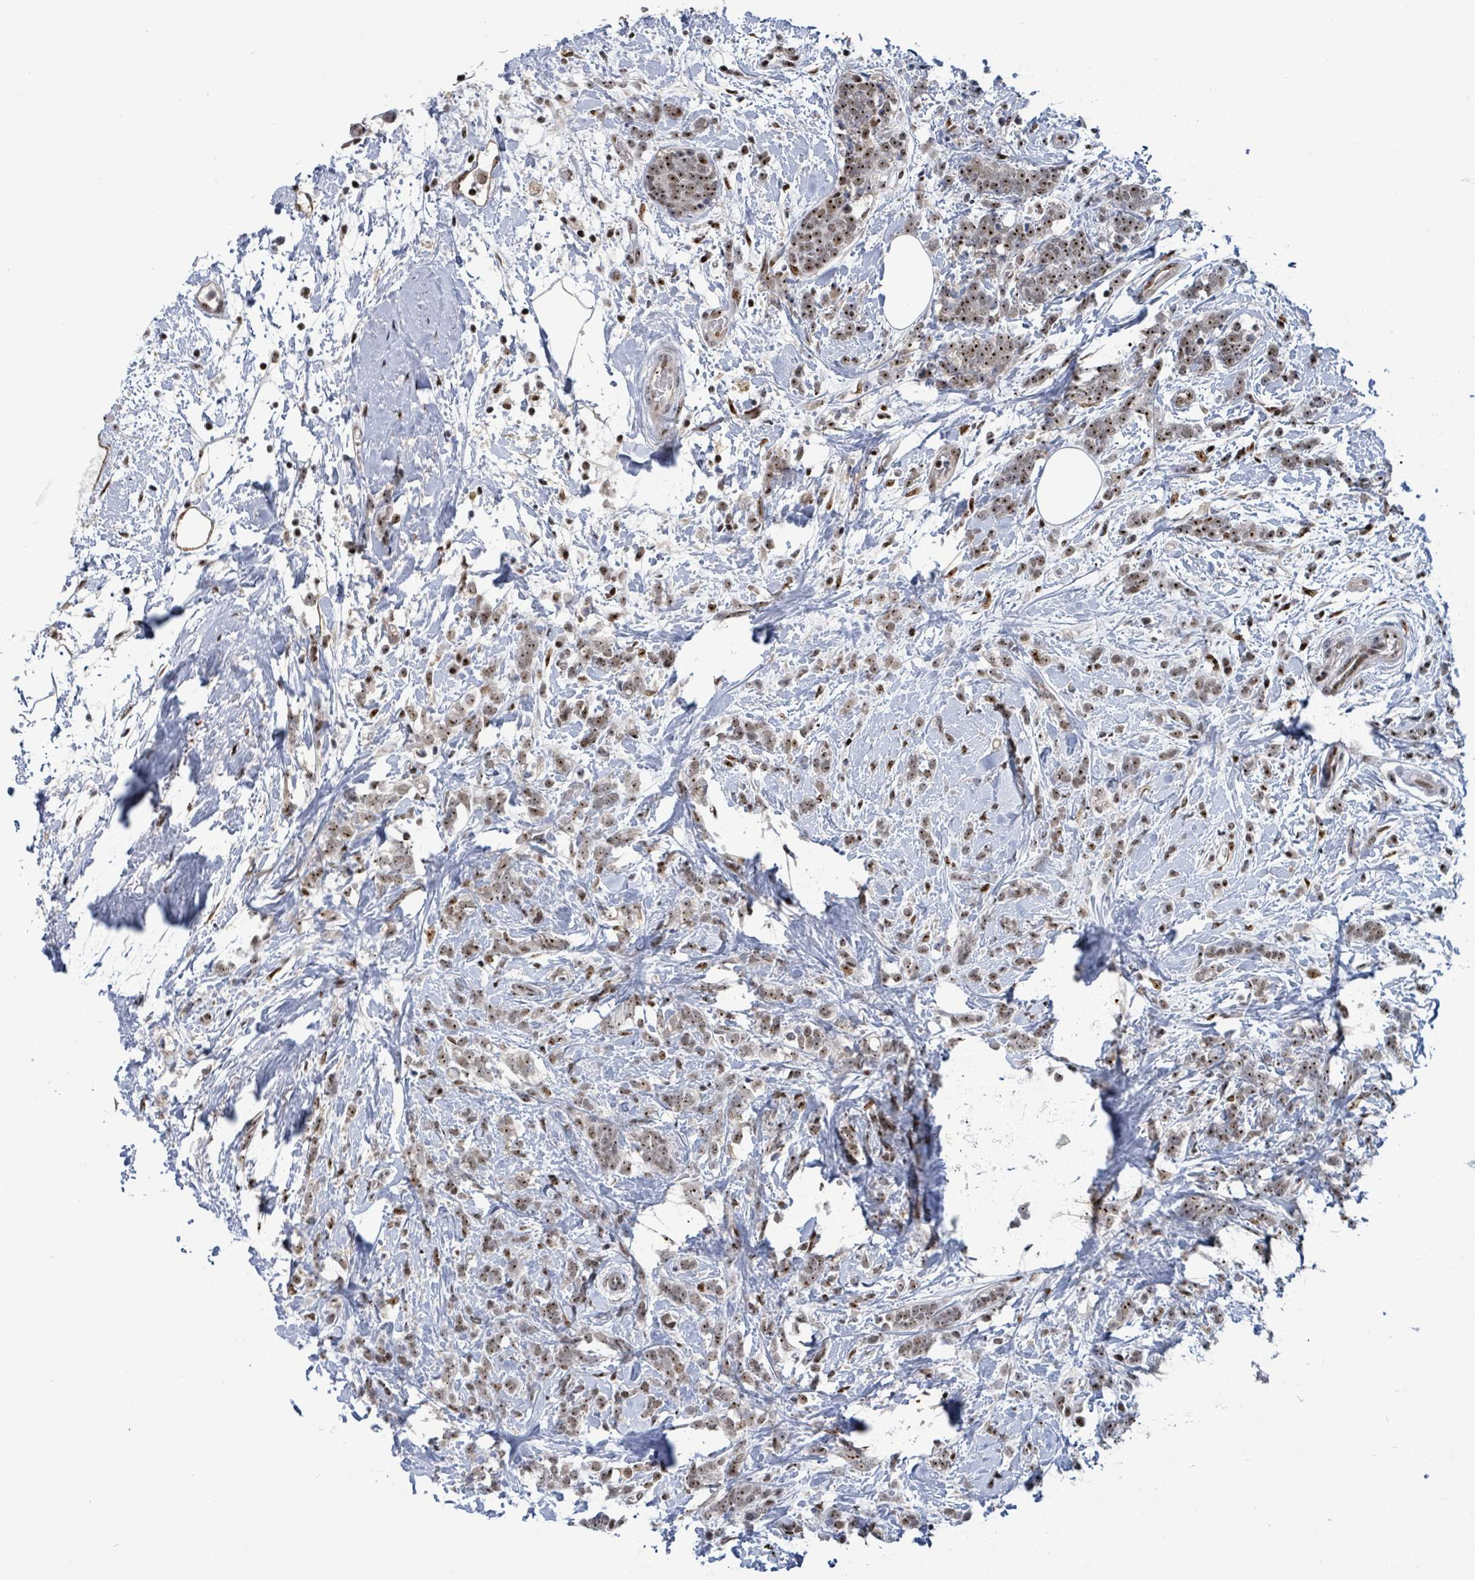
{"staining": {"intensity": "moderate", "quantity": ">75%", "location": "nuclear"}, "tissue": "breast cancer", "cell_type": "Tumor cells", "image_type": "cancer", "snomed": [{"axis": "morphology", "description": "Lobular carcinoma"}, {"axis": "topography", "description": "Breast"}], "caption": "Human breast cancer (lobular carcinoma) stained with a protein marker displays moderate staining in tumor cells.", "gene": "RRN3", "patient": {"sex": "female", "age": 58}}